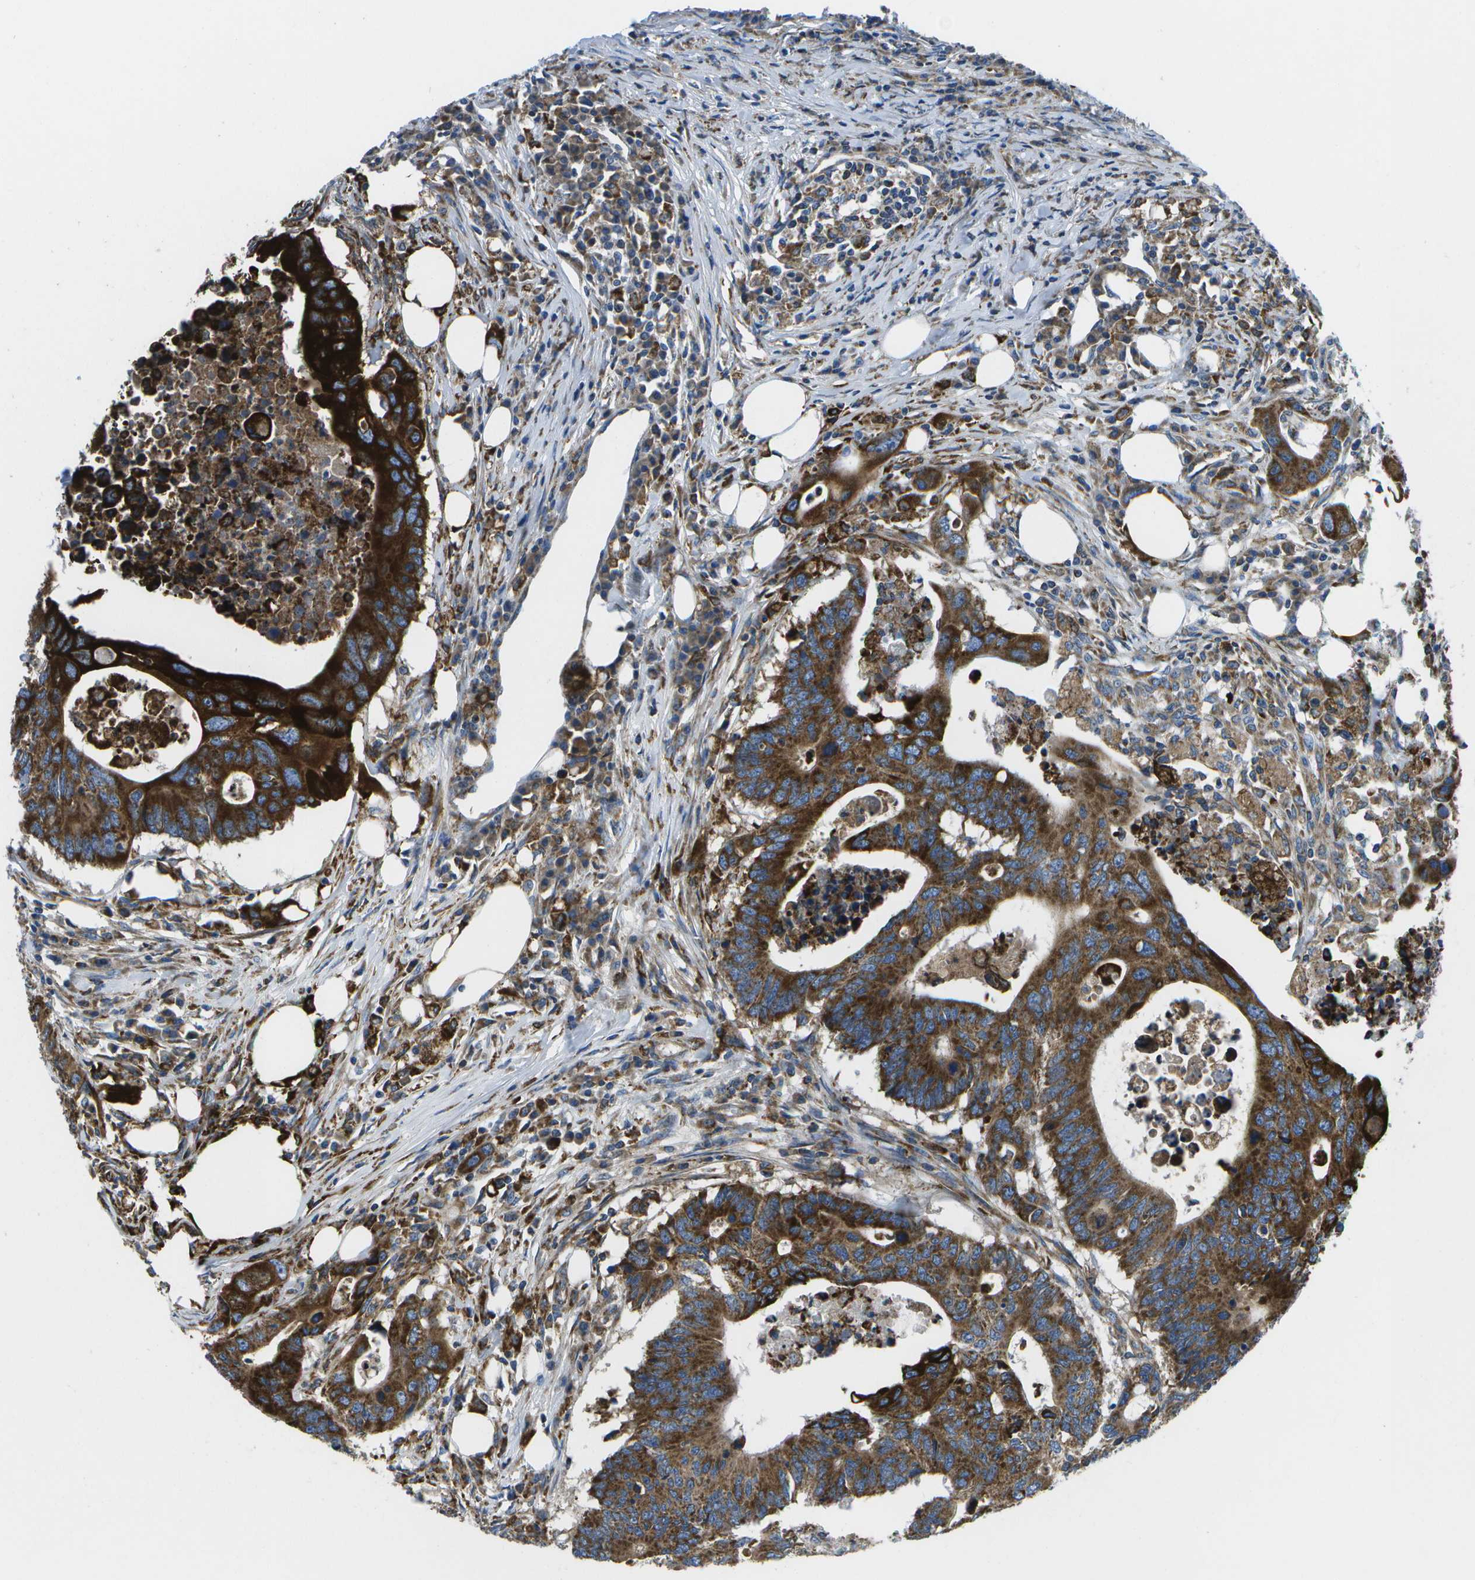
{"staining": {"intensity": "strong", "quantity": ">75%", "location": "cytoplasmic/membranous"}, "tissue": "colorectal cancer", "cell_type": "Tumor cells", "image_type": "cancer", "snomed": [{"axis": "morphology", "description": "Adenocarcinoma, NOS"}, {"axis": "topography", "description": "Colon"}], "caption": "Adenocarcinoma (colorectal) stained with immunohistochemistry reveals strong cytoplasmic/membranous expression in approximately >75% of tumor cells.", "gene": "GDF5", "patient": {"sex": "male", "age": 71}}